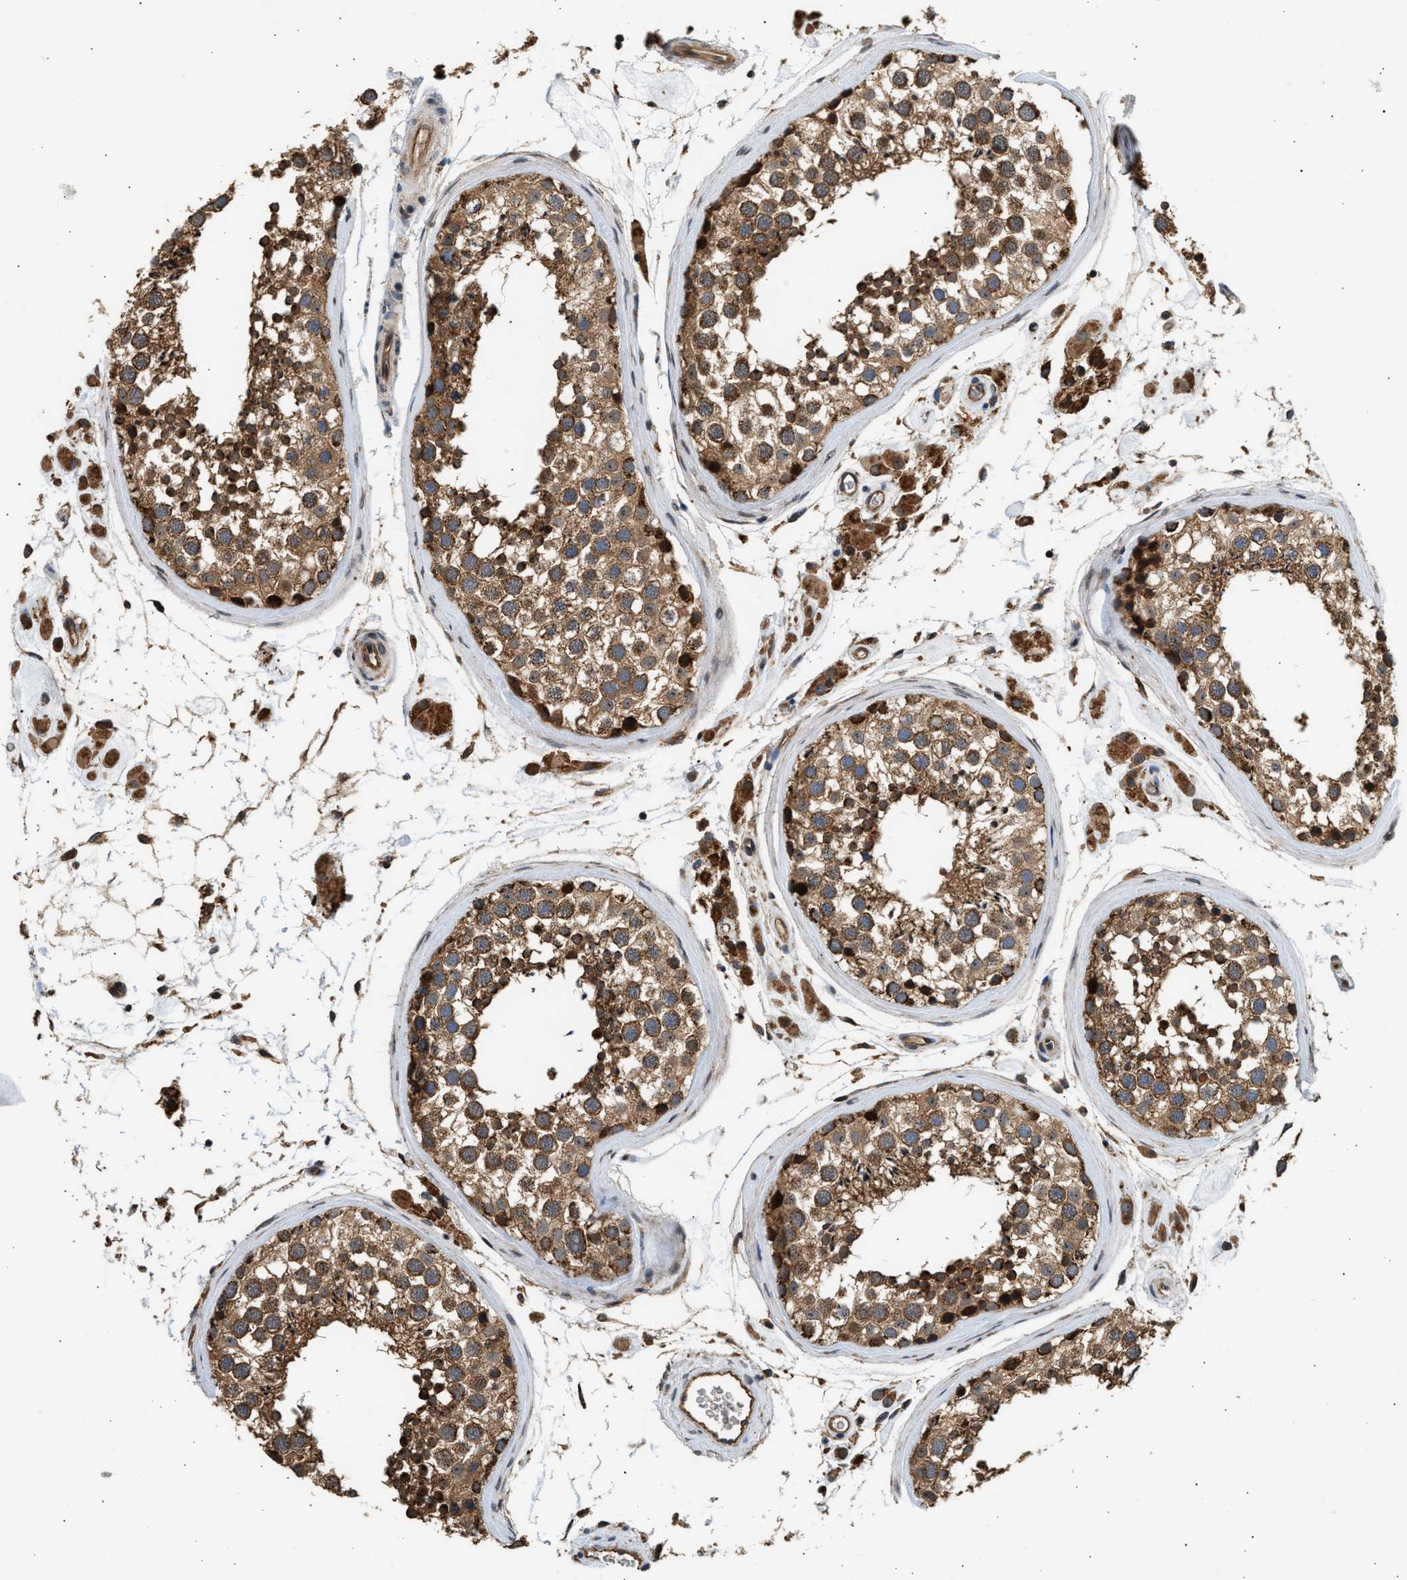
{"staining": {"intensity": "strong", "quantity": ">75%", "location": "cytoplasmic/membranous"}, "tissue": "testis", "cell_type": "Cells in seminiferous ducts", "image_type": "normal", "snomed": [{"axis": "morphology", "description": "Normal tissue, NOS"}, {"axis": "topography", "description": "Testis"}], "caption": "Protein staining of unremarkable testis shows strong cytoplasmic/membranous expression in approximately >75% of cells in seminiferous ducts. The staining is performed using DAB (3,3'-diaminobenzidine) brown chromogen to label protein expression. The nuclei are counter-stained blue using hematoxylin.", "gene": "DUSP14", "patient": {"sex": "male", "age": 46}}